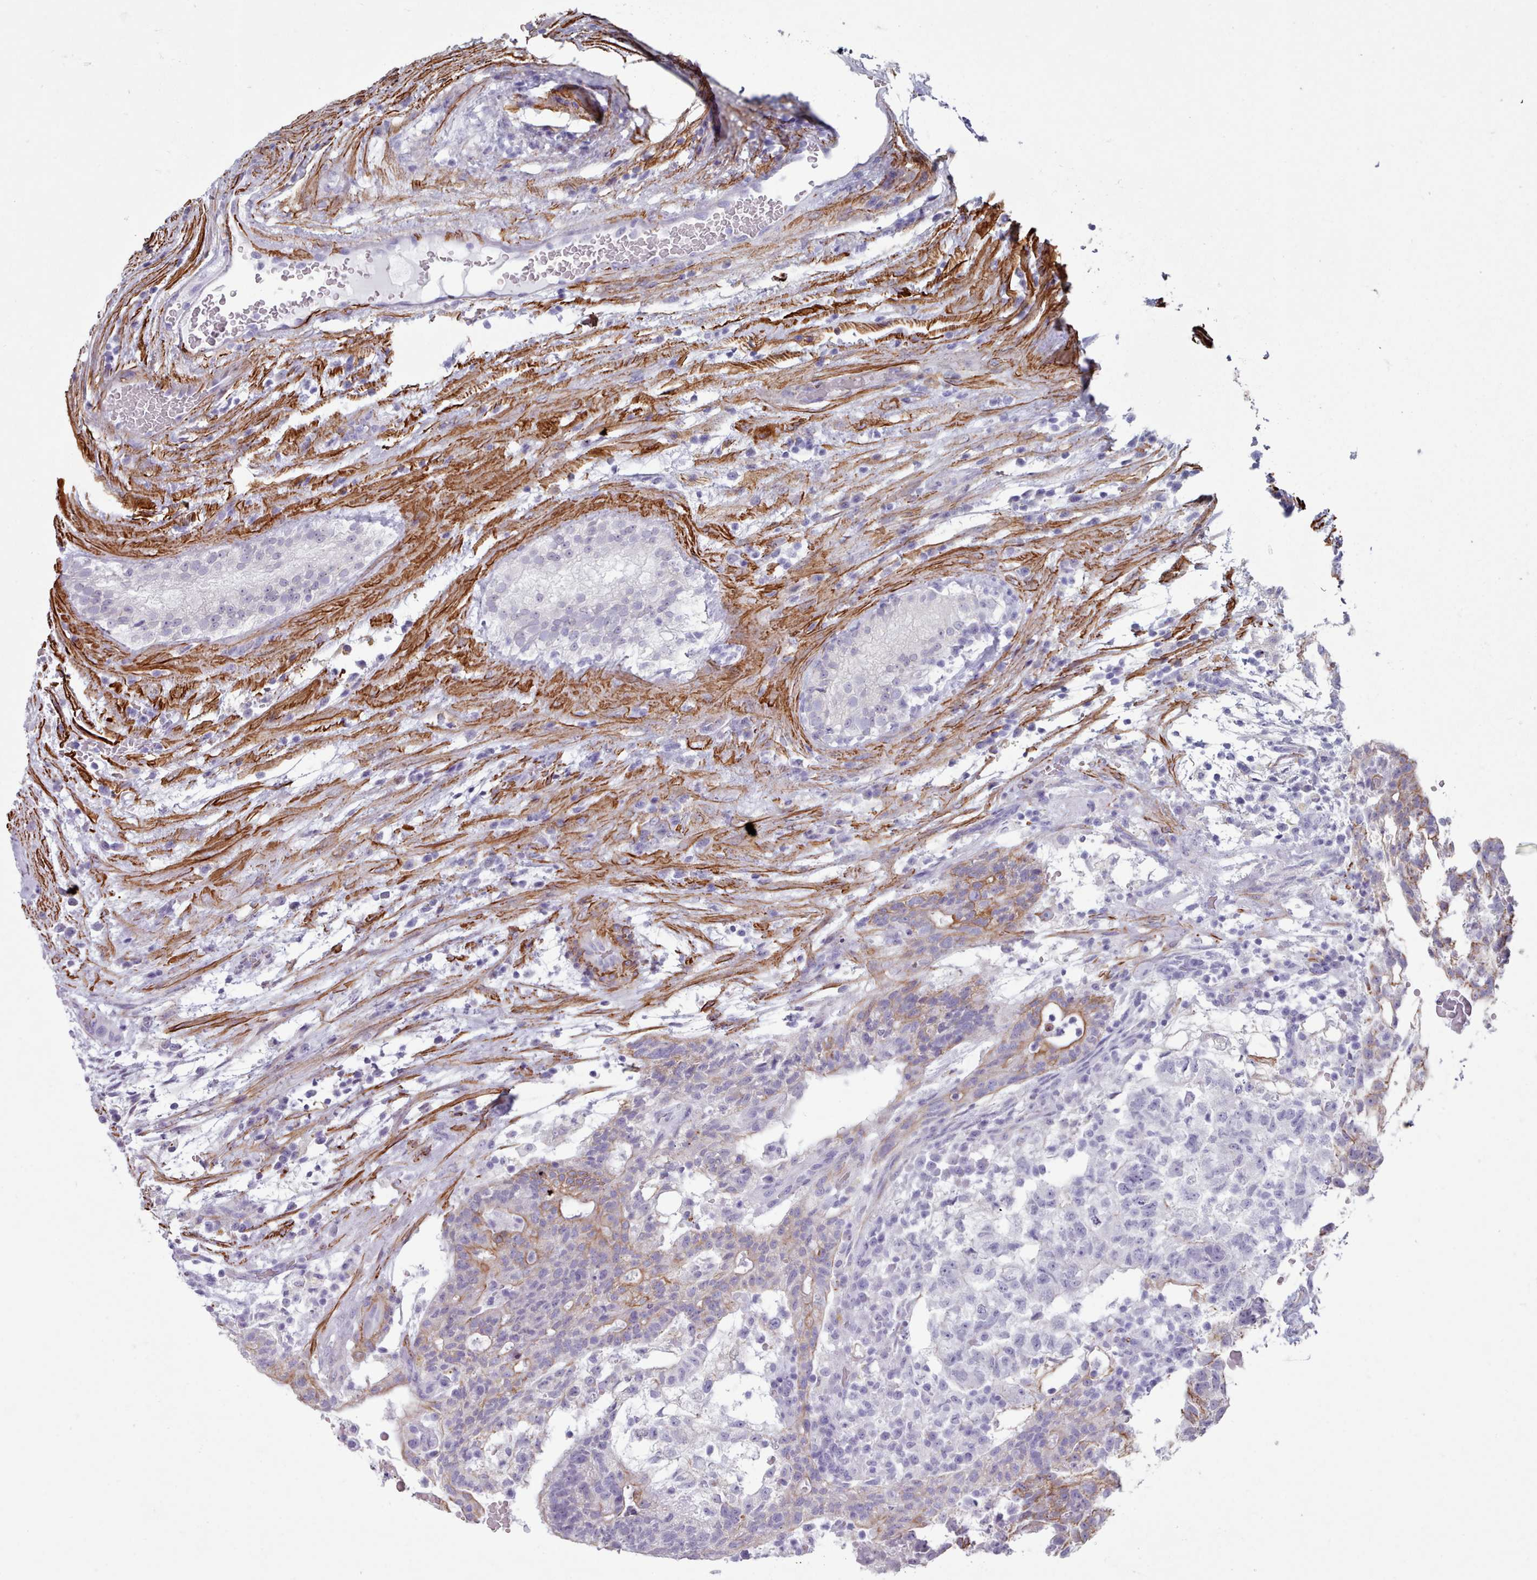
{"staining": {"intensity": "moderate", "quantity": "<25%", "location": "cytoplasmic/membranous"}, "tissue": "testis cancer", "cell_type": "Tumor cells", "image_type": "cancer", "snomed": [{"axis": "morphology", "description": "Normal tissue, NOS"}, {"axis": "morphology", "description": "Carcinoma, Embryonal, NOS"}, {"axis": "topography", "description": "Testis"}], "caption": "A low amount of moderate cytoplasmic/membranous positivity is identified in about <25% of tumor cells in testis embryonal carcinoma tissue.", "gene": "FPGS", "patient": {"sex": "male", "age": 32}}